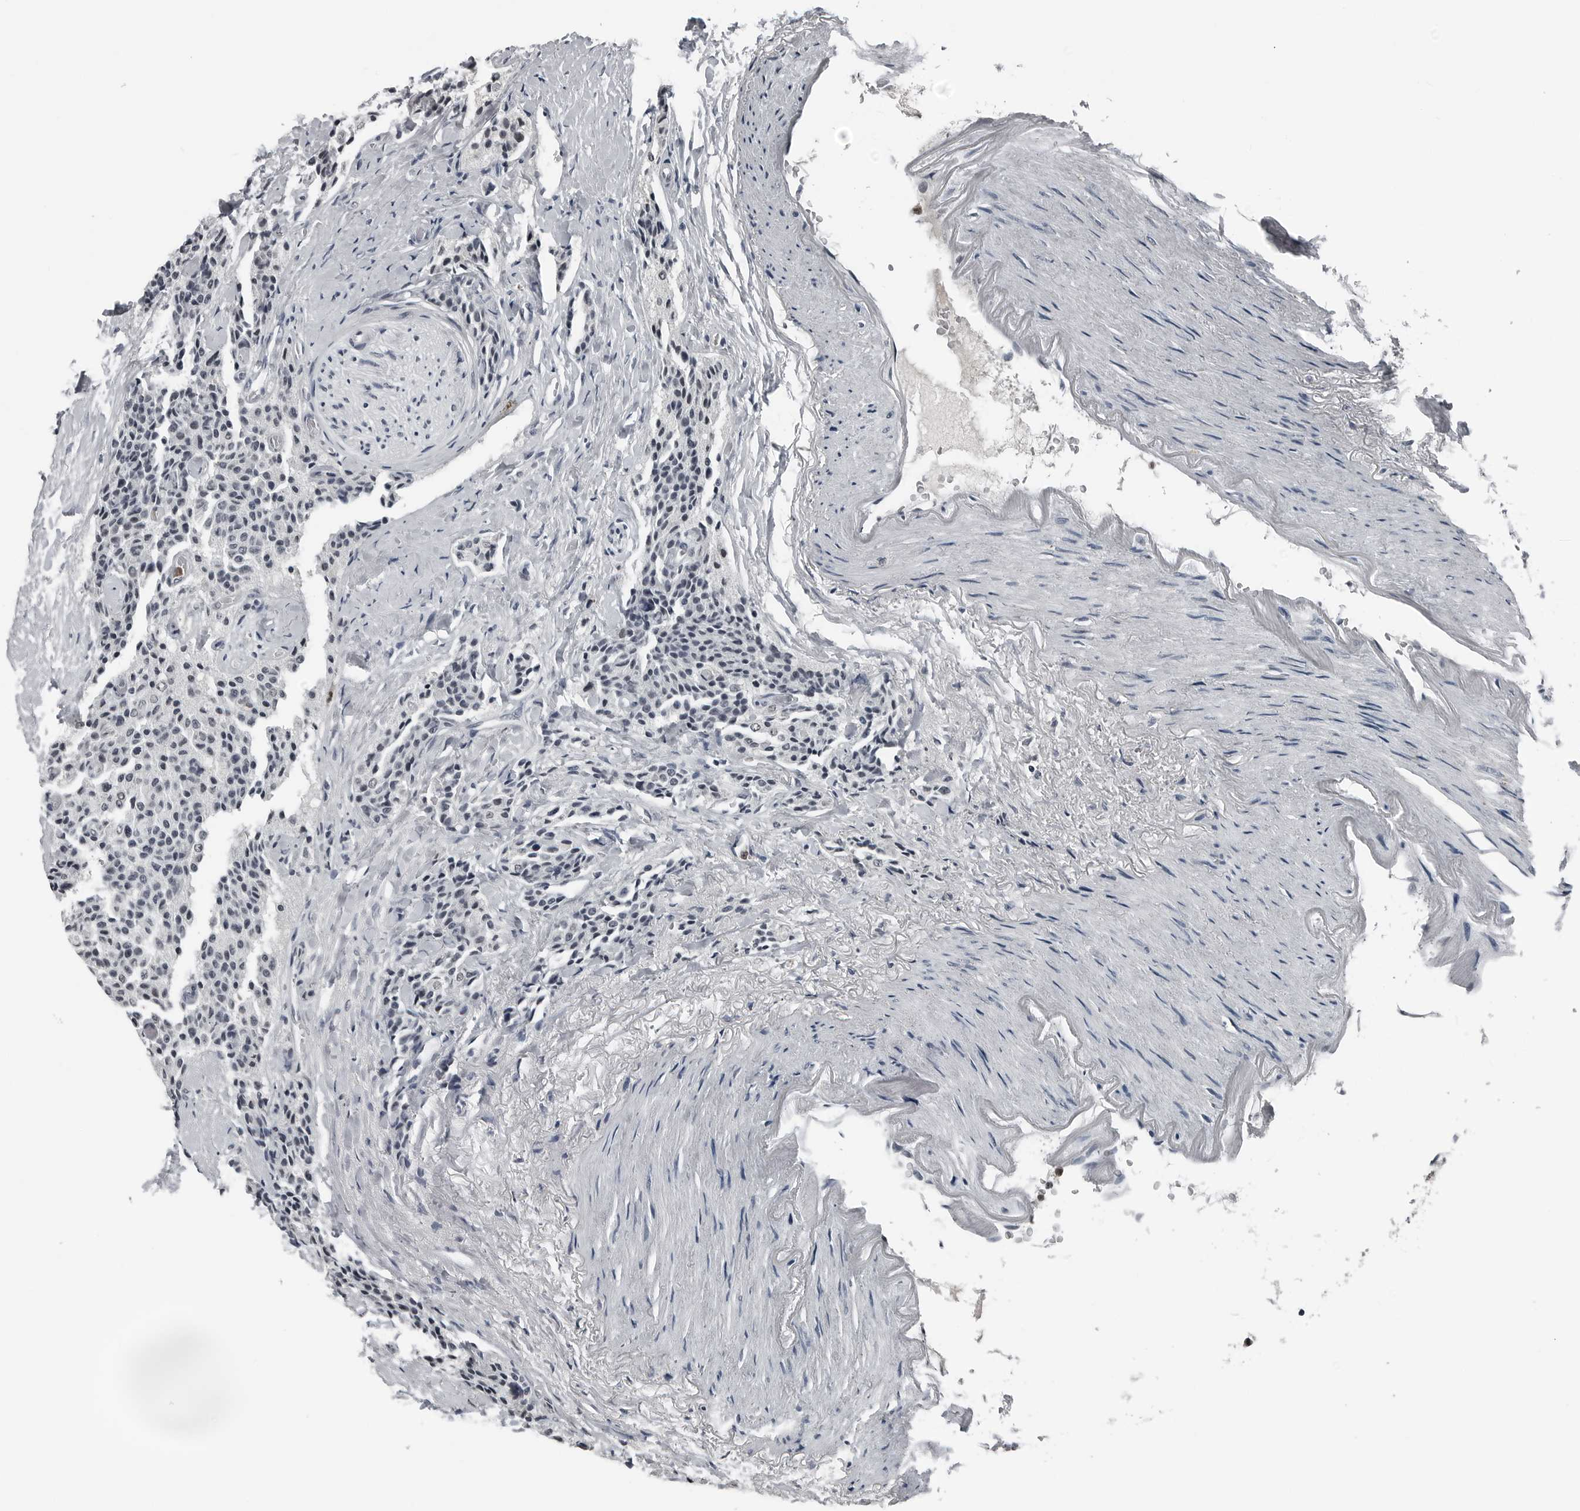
{"staining": {"intensity": "negative", "quantity": "none", "location": "none"}, "tissue": "carcinoid", "cell_type": "Tumor cells", "image_type": "cancer", "snomed": [{"axis": "morphology", "description": "Carcinoid, malignant, NOS"}, {"axis": "topography", "description": "Colon"}], "caption": "A high-resolution photomicrograph shows IHC staining of carcinoid (malignant), which demonstrates no significant staining in tumor cells. The staining was performed using DAB to visualize the protein expression in brown, while the nuclei were stained in blue with hematoxylin (Magnification: 20x).", "gene": "AKR1A1", "patient": {"sex": "female", "age": 61}}